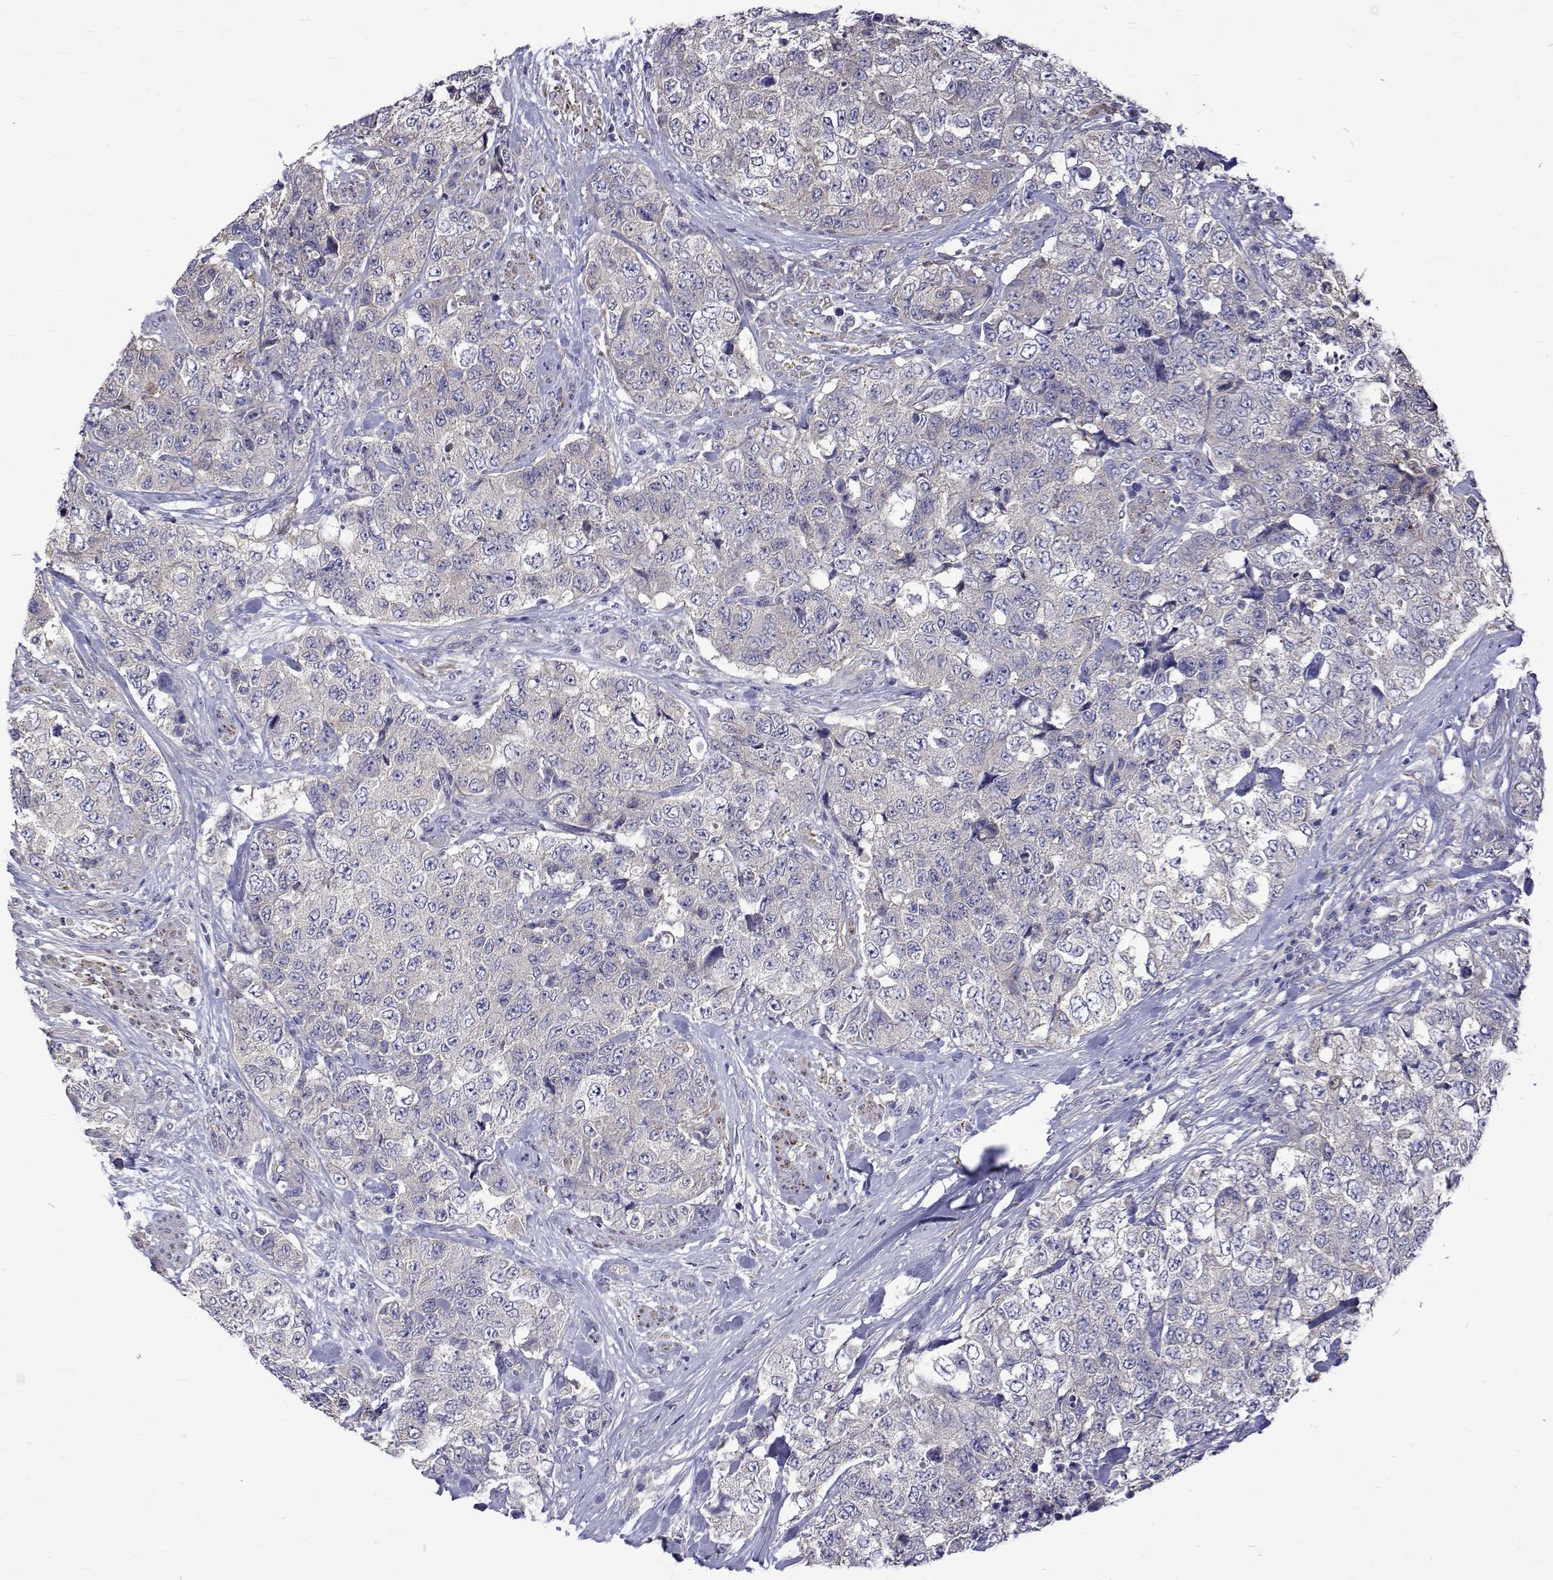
{"staining": {"intensity": "negative", "quantity": "none", "location": "none"}, "tissue": "urothelial cancer", "cell_type": "Tumor cells", "image_type": "cancer", "snomed": [{"axis": "morphology", "description": "Urothelial carcinoma, High grade"}, {"axis": "topography", "description": "Urinary bladder"}], "caption": "A photomicrograph of urothelial cancer stained for a protein reveals no brown staining in tumor cells.", "gene": "PADI1", "patient": {"sex": "female", "age": 78}}